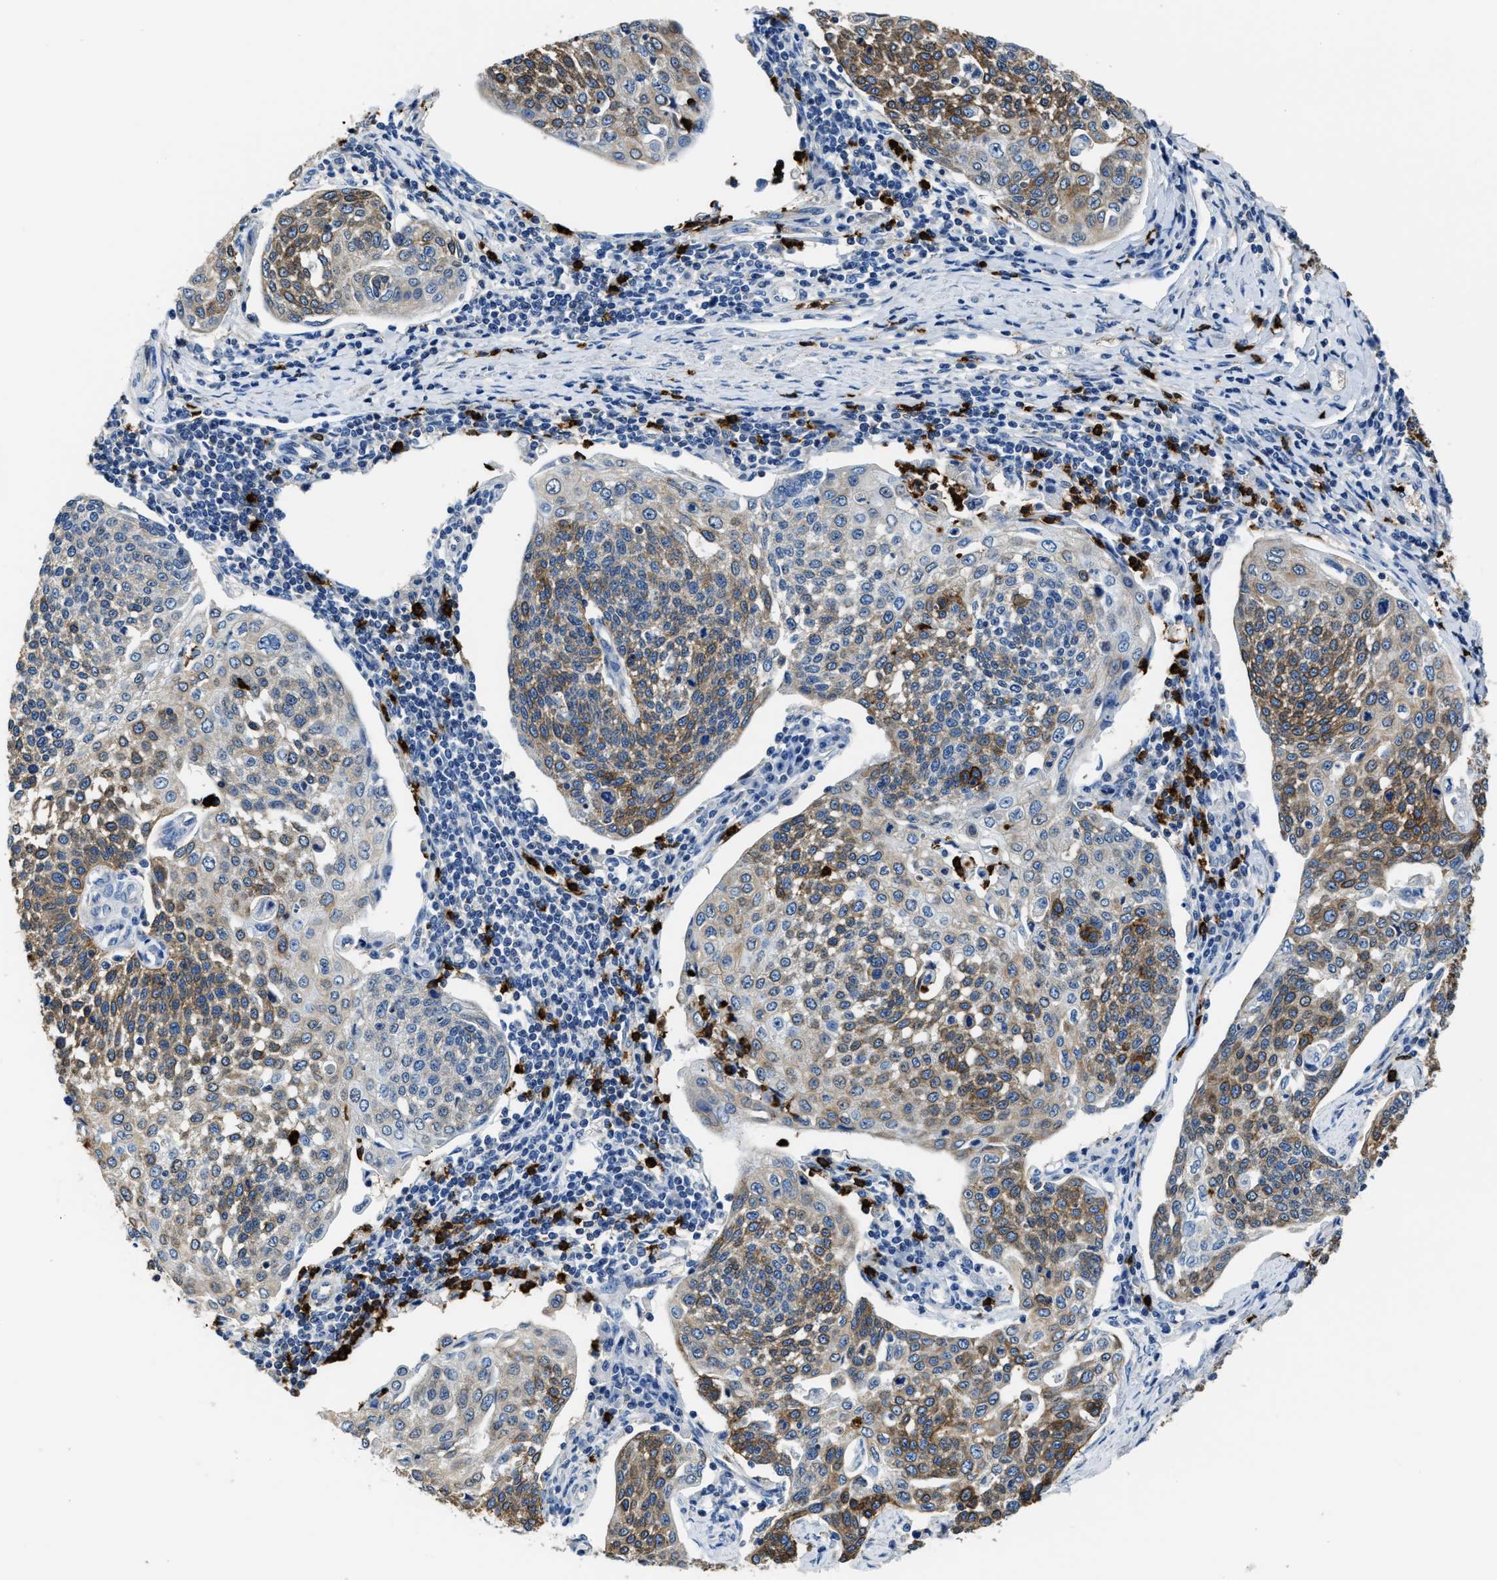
{"staining": {"intensity": "moderate", "quantity": ">75%", "location": "cytoplasmic/membranous"}, "tissue": "cervical cancer", "cell_type": "Tumor cells", "image_type": "cancer", "snomed": [{"axis": "morphology", "description": "Squamous cell carcinoma, NOS"}, {"axis": "topography", "description": "Cervix"}], "caption": "The image exhibits a brown stain indicating the presence of a protein in the cytoplasmic/membranous of tumor cells in cervical squamous cell carcinoma. (DAB IHC with brightfield microscopy, high magnification).", "gene": "TRAF6", "patient": {"sex": "female", "age": 34}}